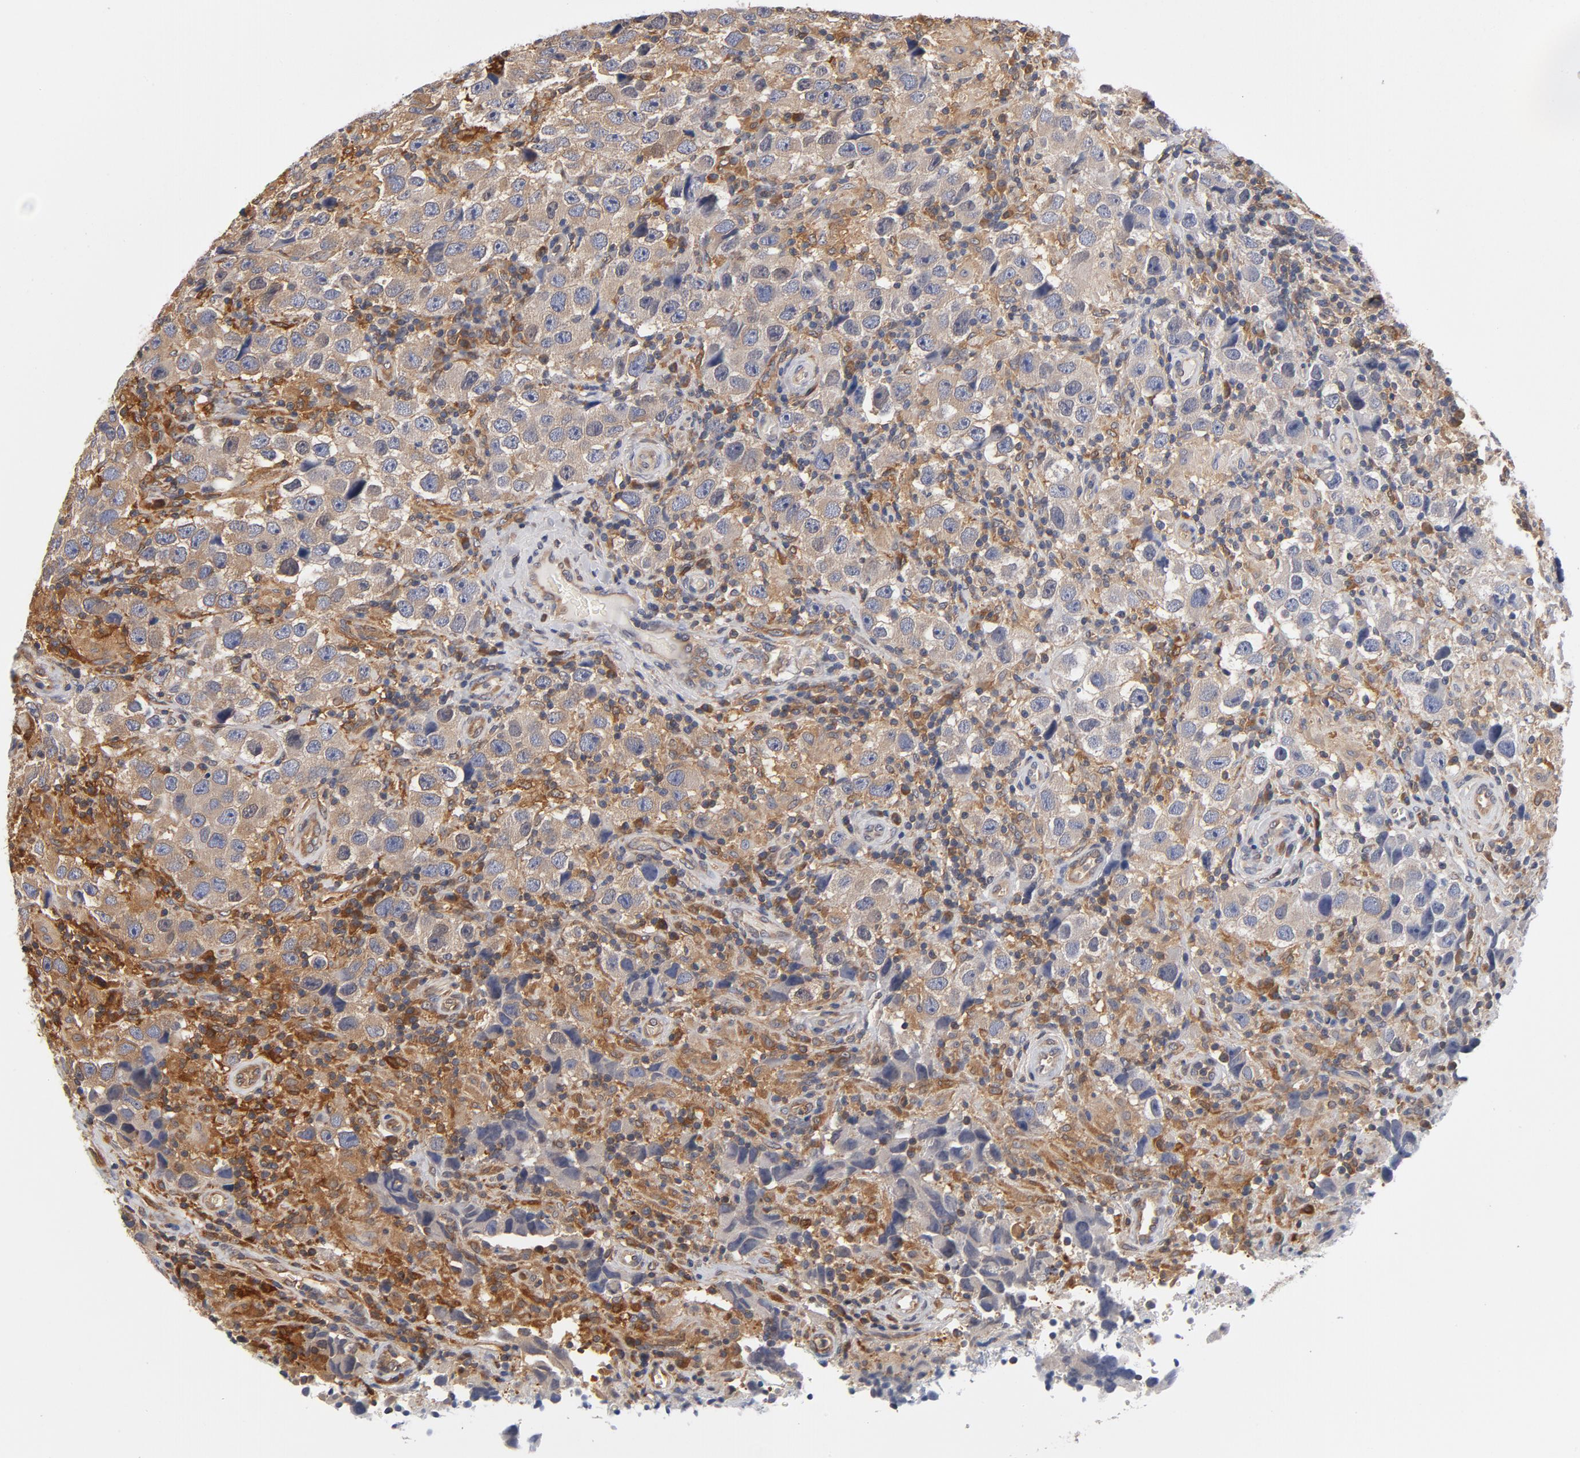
{"staining": {"intensity": "negative", "quantity": "none", "location": "none"}, "tissue": "testis cancer", "cell_type": "Tumor cells", "image_type": "cancer", "snomed": [{"axis": "morphology", "description": "Carcinoma, Embryonal, NOS"}, {"axis": "topography", "description": "Testis"}], "caption": "Testis cancer (embryonal carcinoma) was stained to show a protein in brown. There is no significant positivity in tumor cells.", "gene": "ASMTL", "patient": {"sex": "male", "age": 21}}